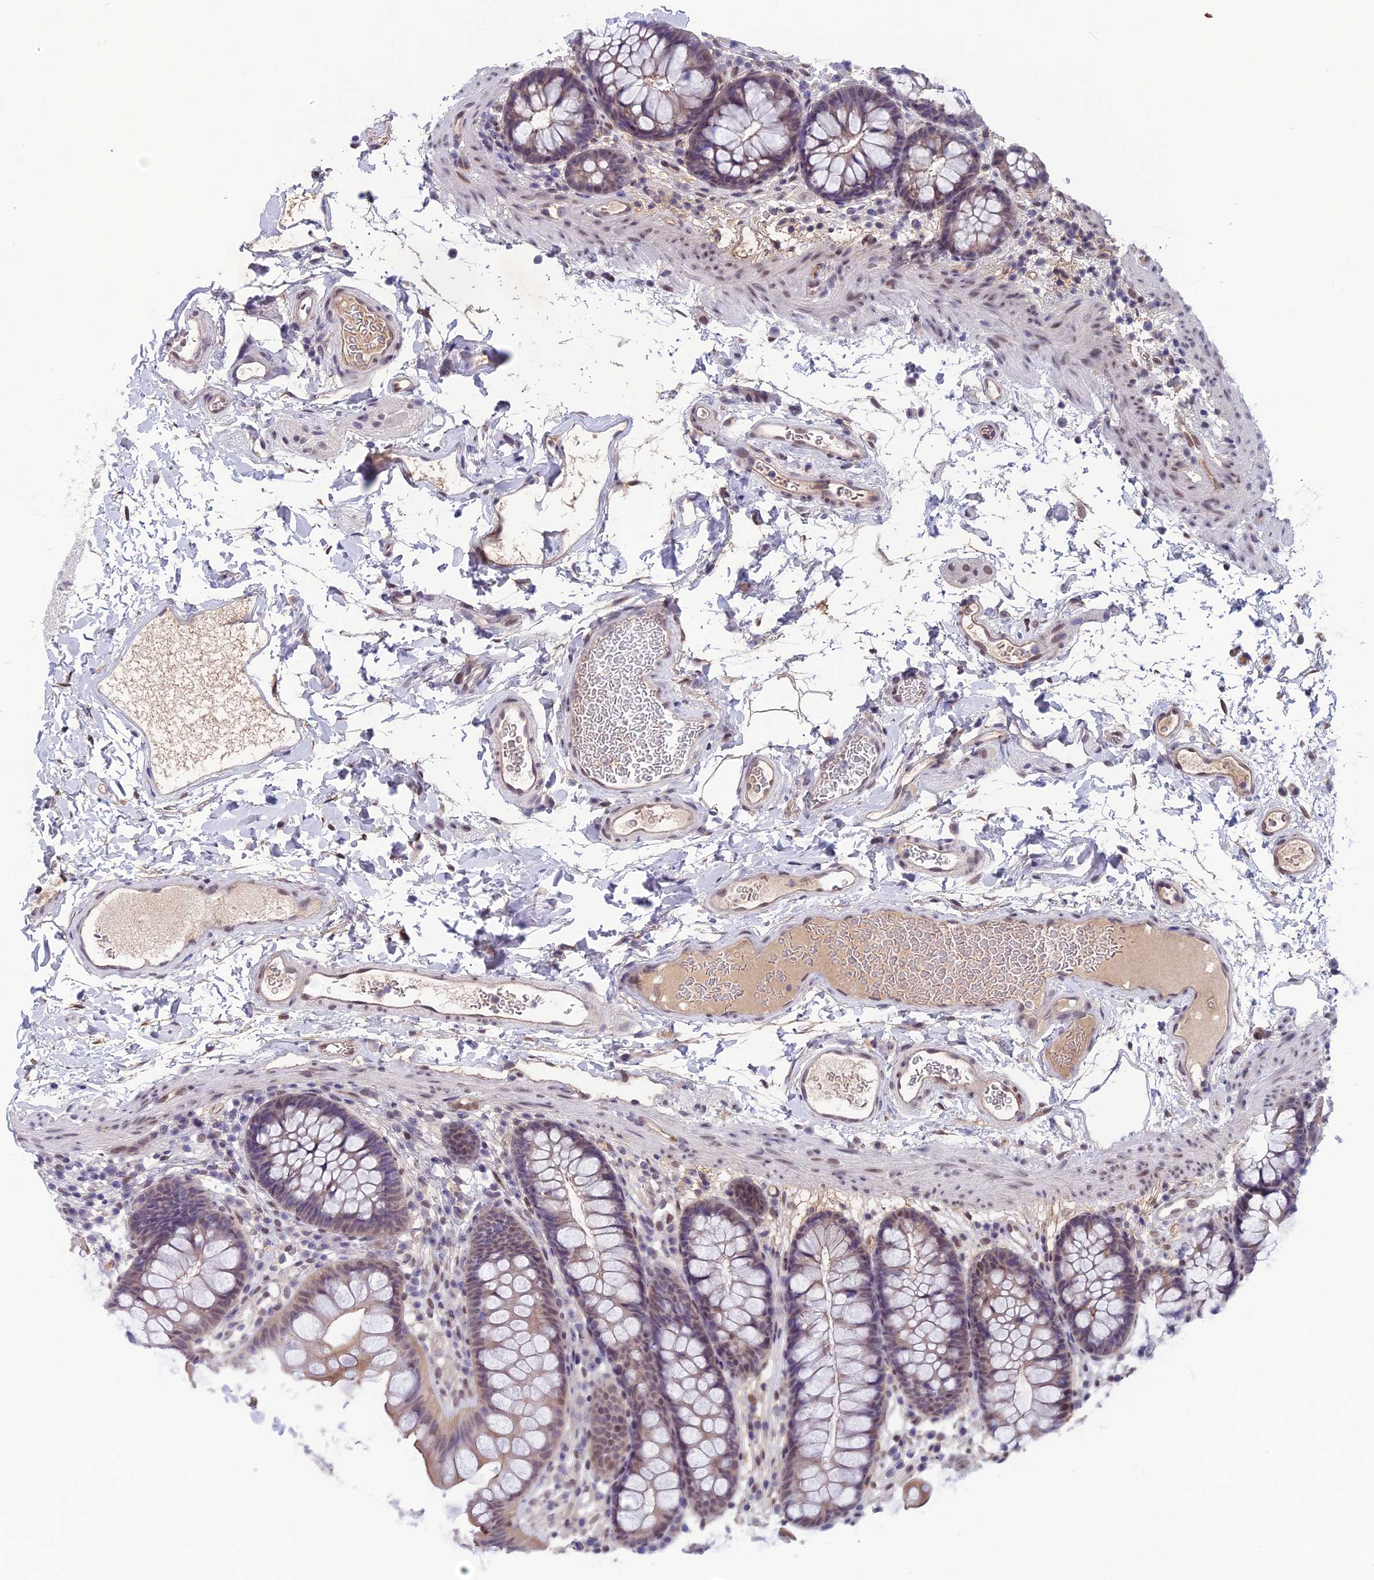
{"staining": {"intensity": "weak", "quantity": ">75%", "location": "cytoplasmic/membranous,nuclear"}, "tissue": "colon", "cell_type": "Endothelial cells", "image_type": "normal", "snomed": [{"axis": "morphology", "description": "Normal tissue, NOS"}, {"axis": "topography", "description": "Colon"}], "caption": "Protein analysis of unremarkable colon shows weak cytoplasmic/membranous,nuclear staining in about >75% of endothelial cells. (DAB = brown stain, brightfield microscopy at high magnification).", "gene": "FKBPL", "patient": {"sex": "female", "age": 62}}